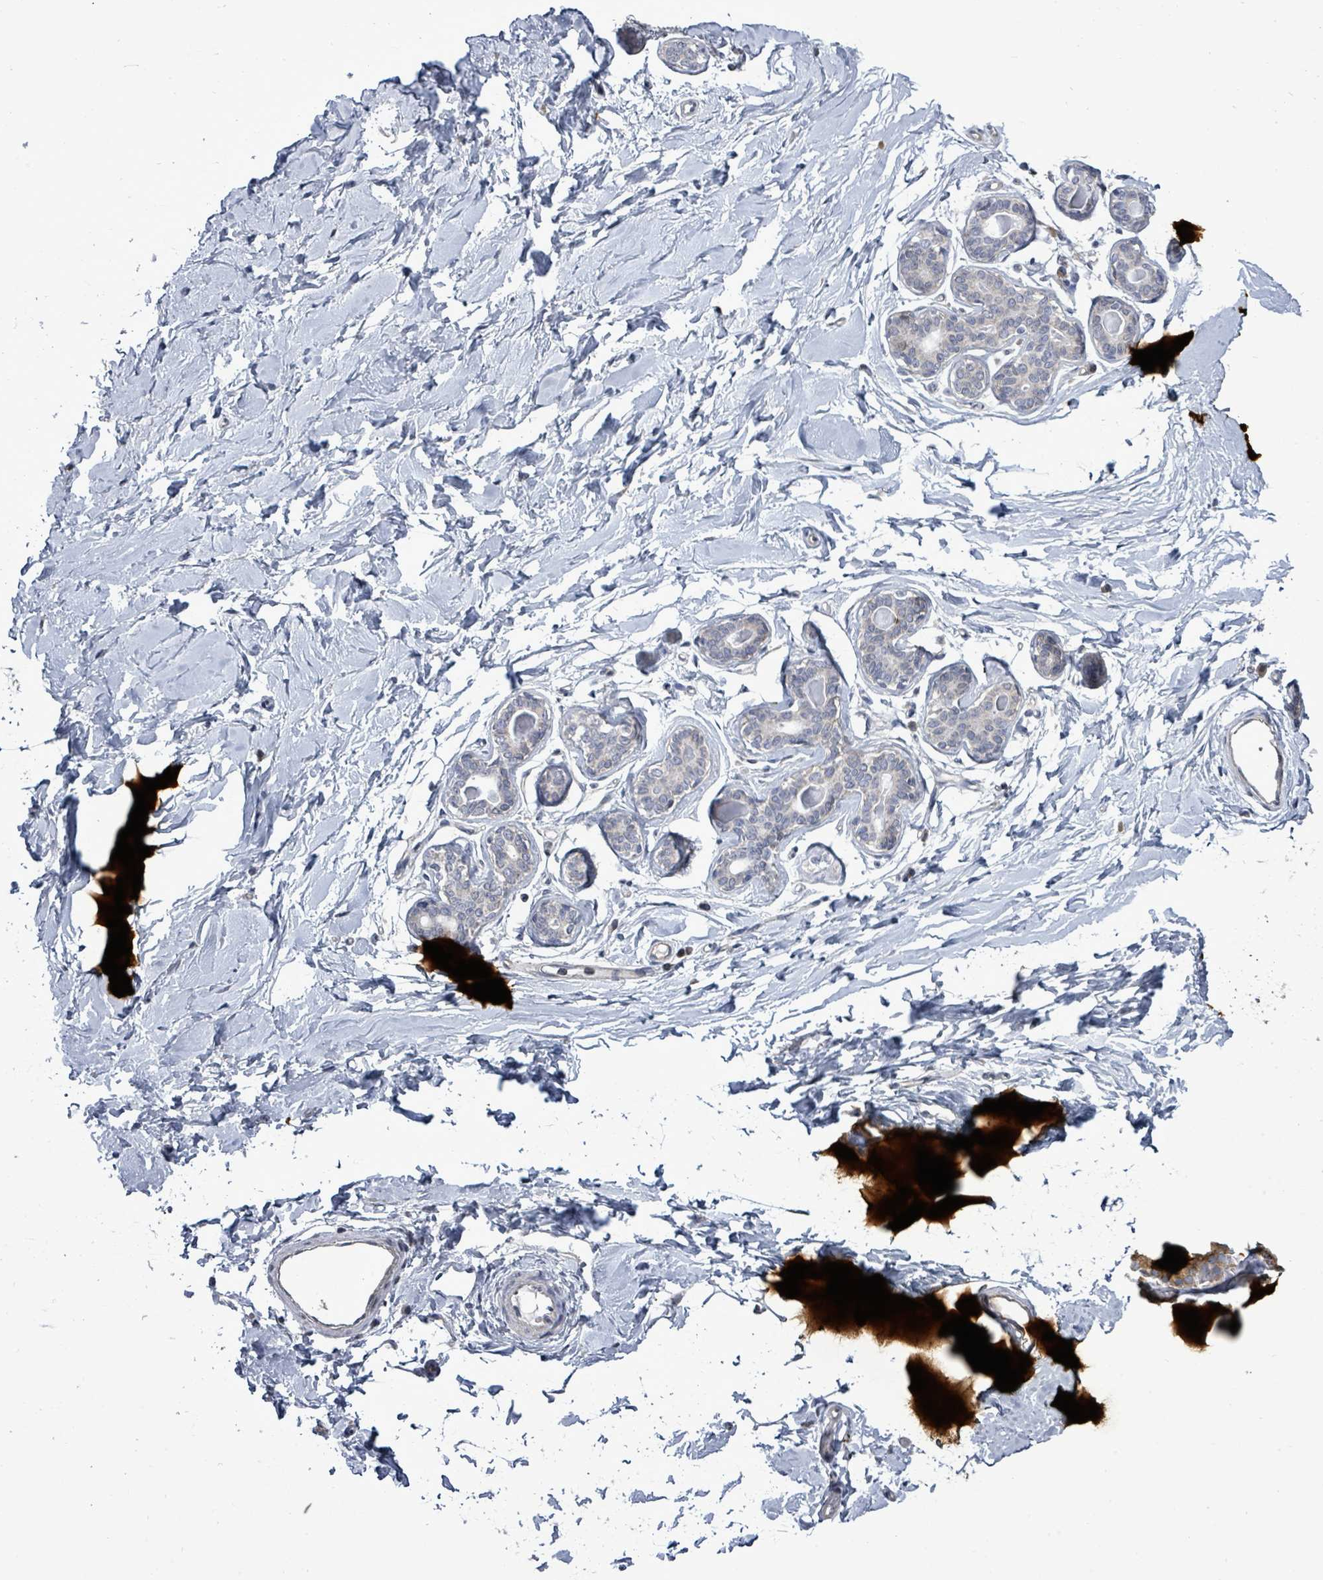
{"staining": {"intensity": "negative", "quantity": "none", "location": "none"}, "tissue": "breast", "cell_type": "Adipocytes", "image_type": "normal", "snomed": [{"axis": "morphology", "description": "Normal tissue, NOS"}, {"axis": "topography", "description": "Breast"}], "caption": "Image shows no protein staining in adipocytes of normal breast. (DAB immunohistochemistry (IHC) with hematoxylin counter stain).", "gene": "POMGNT2", "patient": {"sex": "female", "age": 23}}